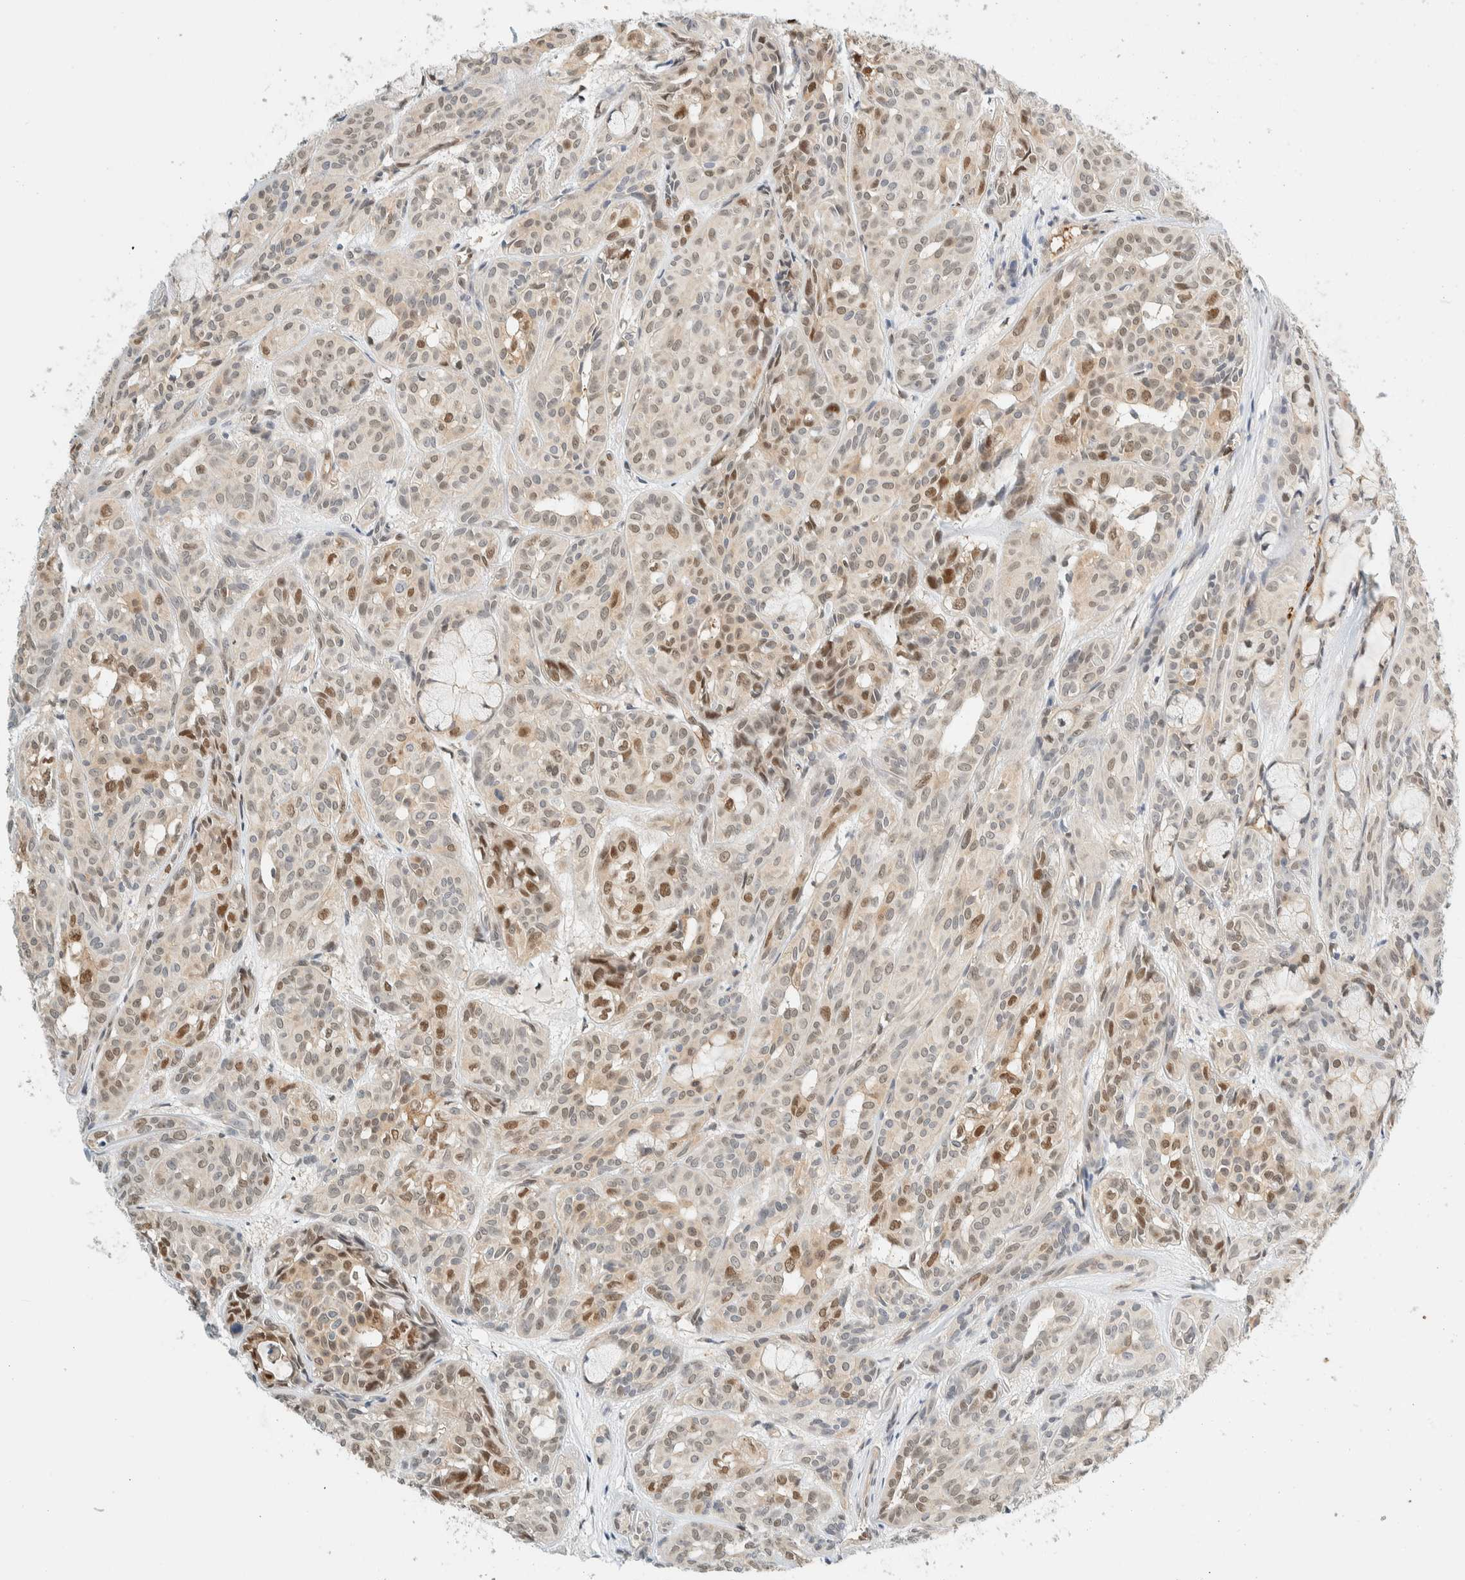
{"staining": {"intensity": "moderate", "quantity": ">75%", "location": "cytoplasmic/membranous,nuclear"}, "tissue": "head and neck cancer", "cell_type": "Tumor cells", "image_type": "cancer", "snomed": [{"axis": "morphology", "description": "Adenocarcinoma, NOS"}, {"axis": "topography", "description": "Salivary gland, NOS"}, {"axis": "topography", "description": "Head-Neck"}], "caption": "Immunohistochemistry image of neoplastic tissue: human head and neck cancer stained using immunohistochemistry (IHC) reveals medium levels of moderate protein expression localized specifically in the cytoplasmic/membranous and nuclear of tumor cells, appearing as a cytoplasmic/membranous and nuclear brown color.", "gene": "TSTD2", "patient": {"sex": "female", "age": 76}}